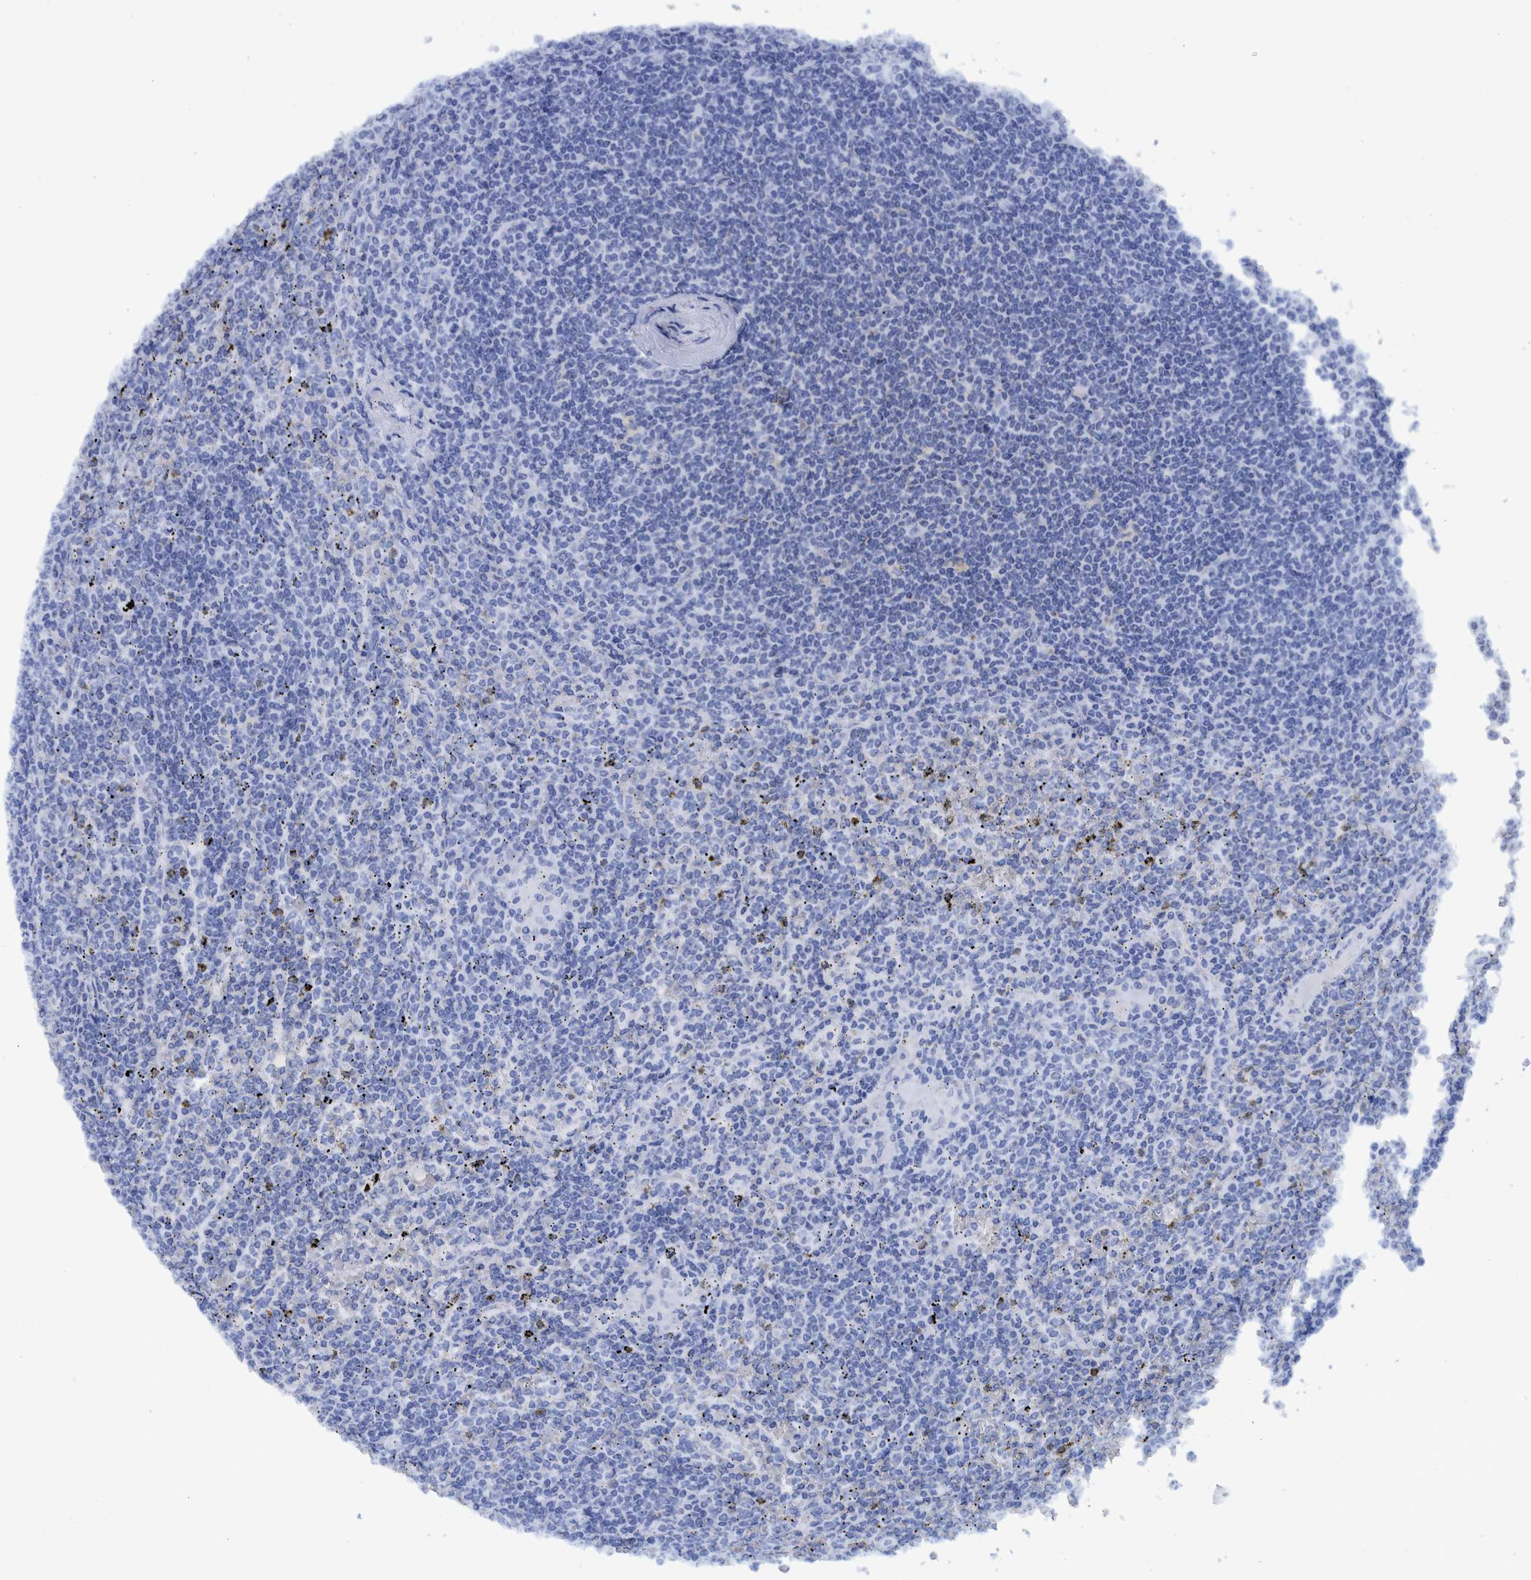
{"staining": {"intensity": "negative", "quantity": "none", "location": "none"}, "tissue": "lymphoma", "cell_type": "Tumor cells", "image_type": "cancer", "snomed": [{"axis": "morphology", "description": "Malignant lymphoma, non-Hodgkin's type, Low grade"}, {"axis": "topography", "description": "Spleen"}], "caption": "An immunohistochemistry (IHC) micrograph of low-grade malignant lymphoma, non-Hodgkin's type is shown. There is no staining in tumor cells of low-grade malignant lymphoma, non-Hodgkin's type.", "gene": "BZW2", "patient": {"sex": "female", "age": 19}}